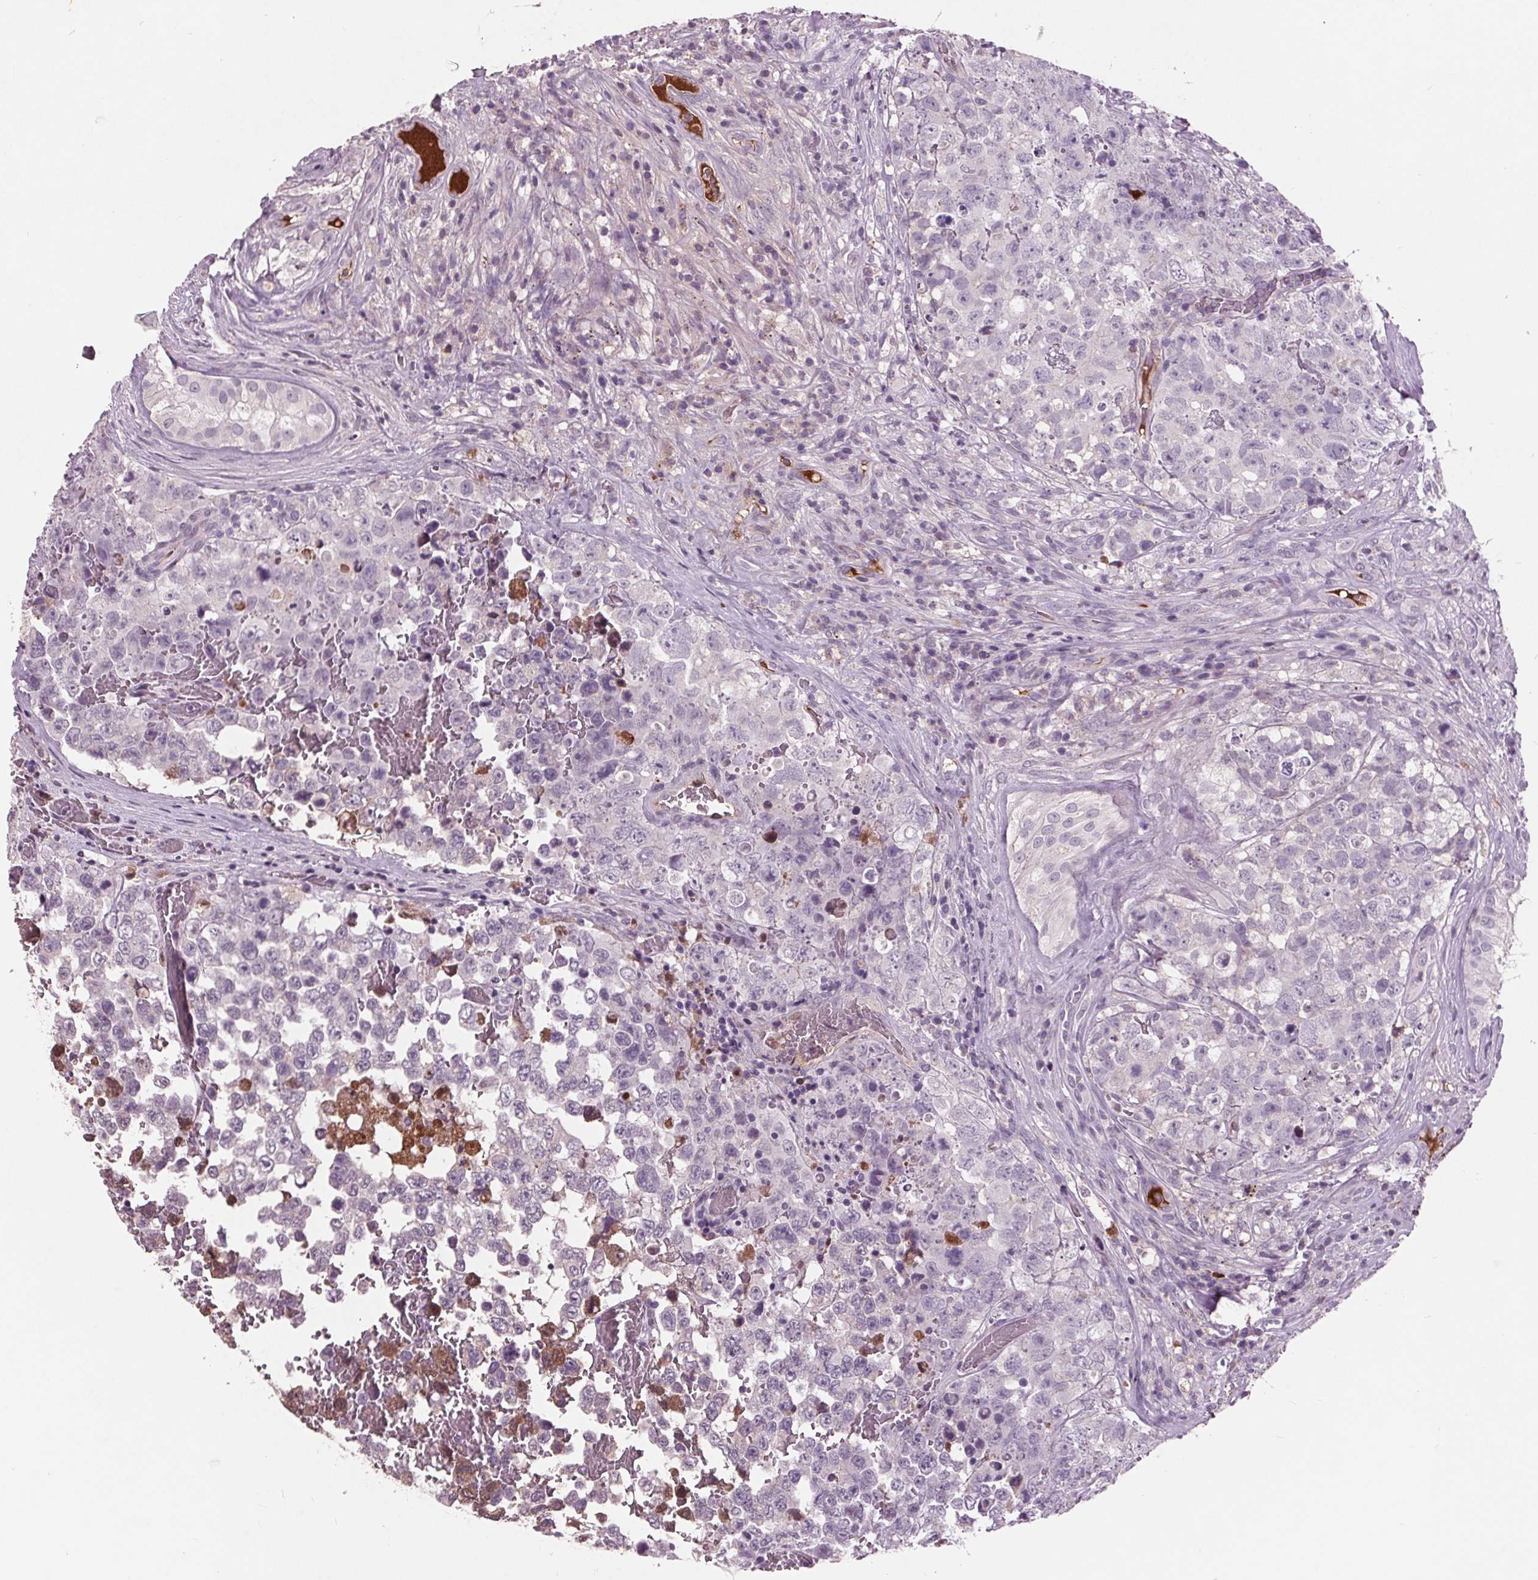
{"staining": {"intensity": "negative", "quantity": "none", "location": "none"}, "tissue": "testis cancer", "cell_type": "Tumor cells", "image_type": "cancer", "snomed": [{"axis": "morphology", "description": "Carcinoma, Embryonal, NOS"}, {"axis": "topography", "description": "Testis"}], "caption": "This is an immunohistochemistry (IHC) image of testis cancer. There is no expression in tumor cells.", "gene": "C6", "patient": {"sex": "male", "age": 18}}